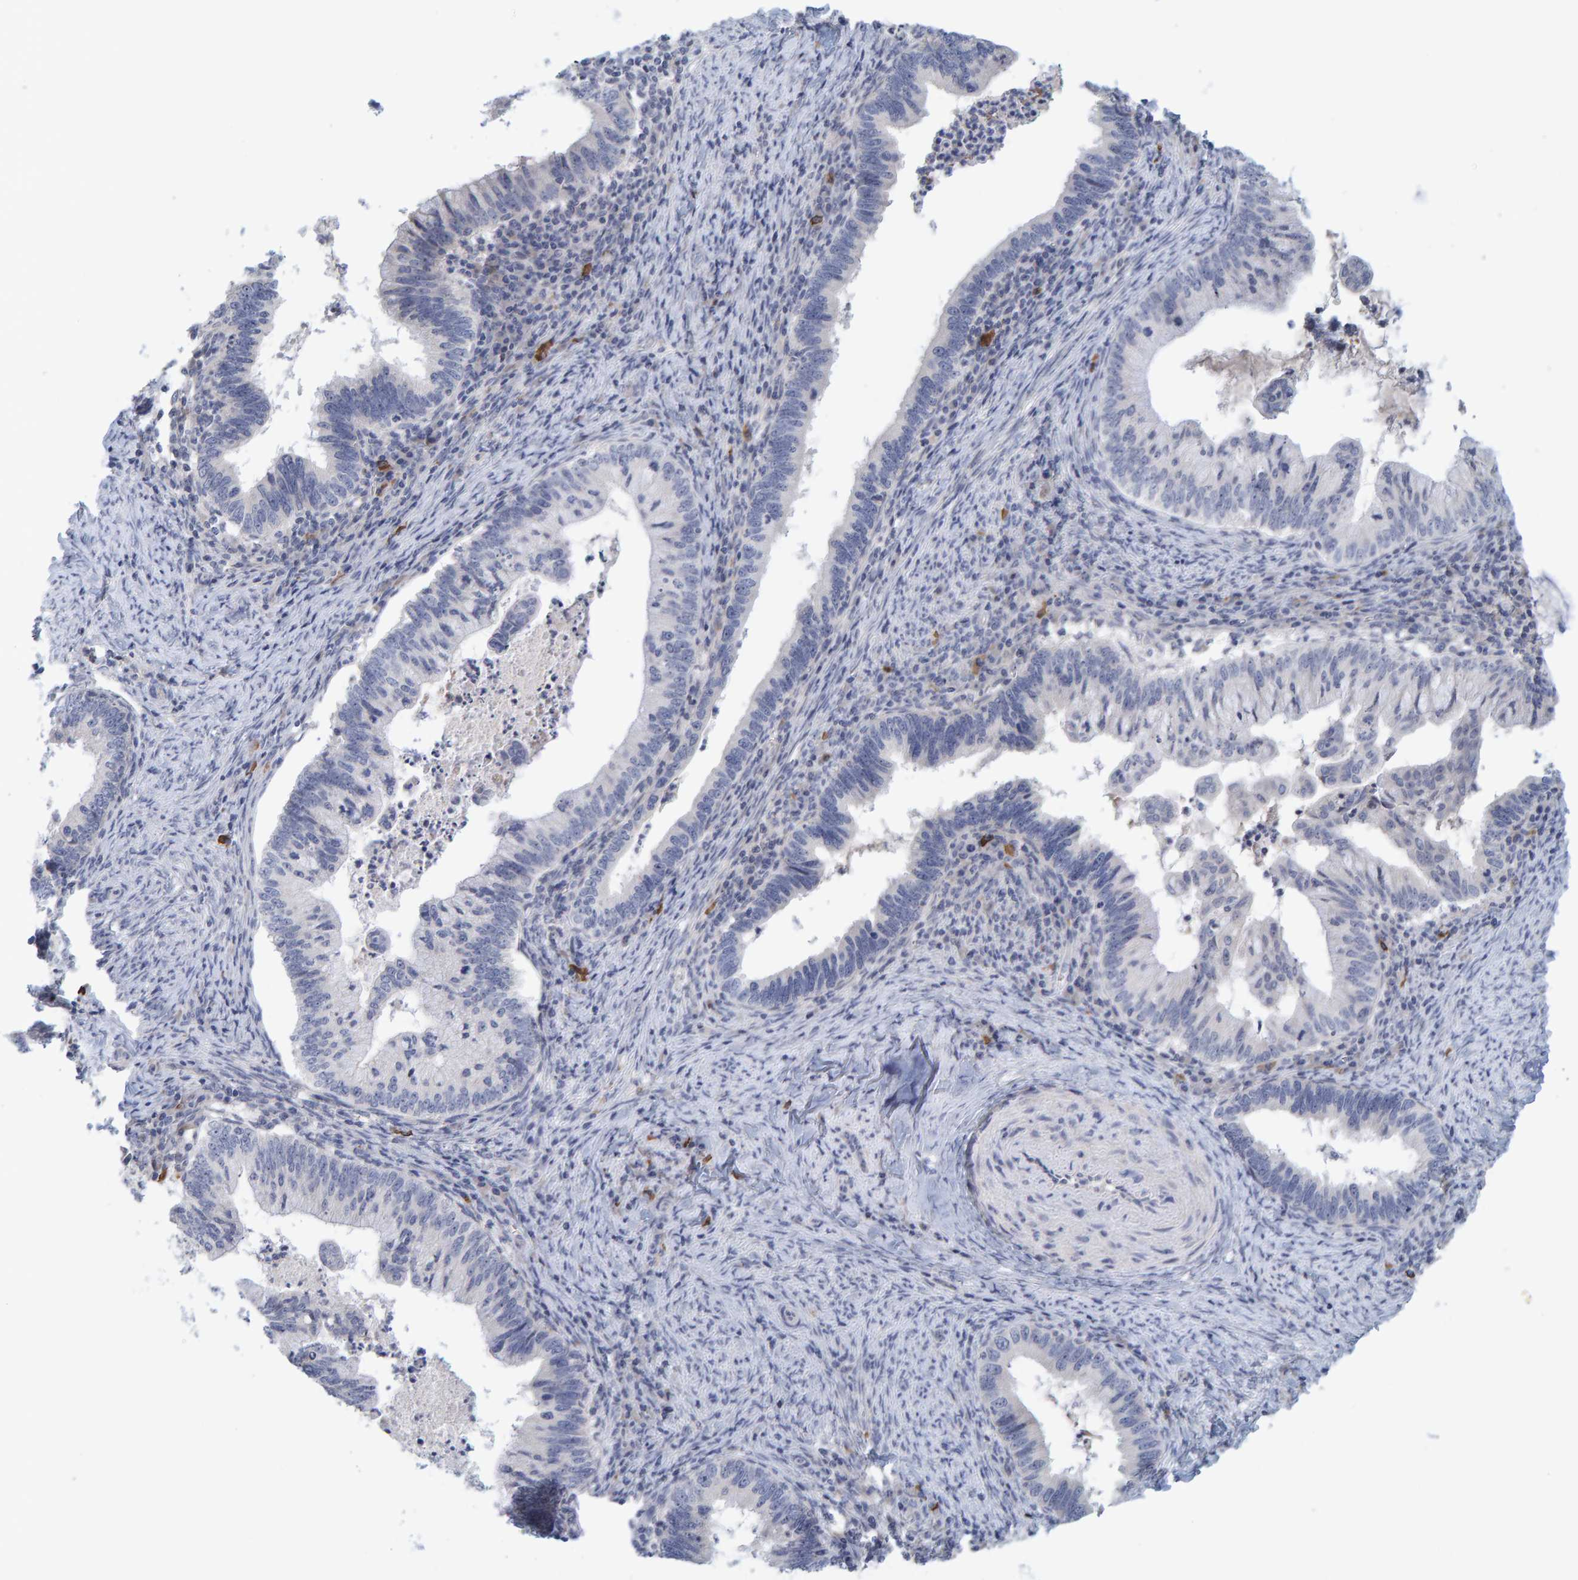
{"staining": {"intensity": "negative", "quantity": "none", "location": "none"}, "tissue": "cervical cancer", "cell_type": "Tumor cells", "image_type": "cancer", "snomed": [{"axis": "morphology", "description": "Adenocarcinoma, NOS"}, {"axis": "topography", "description": "Cervix"}], "caption": "The micrograph exhibits no significant positivity in tumor cells of cervical adenocarcinoma.", "gene": "ZNF77", "patient": {"sex": "female", "age": 36}}